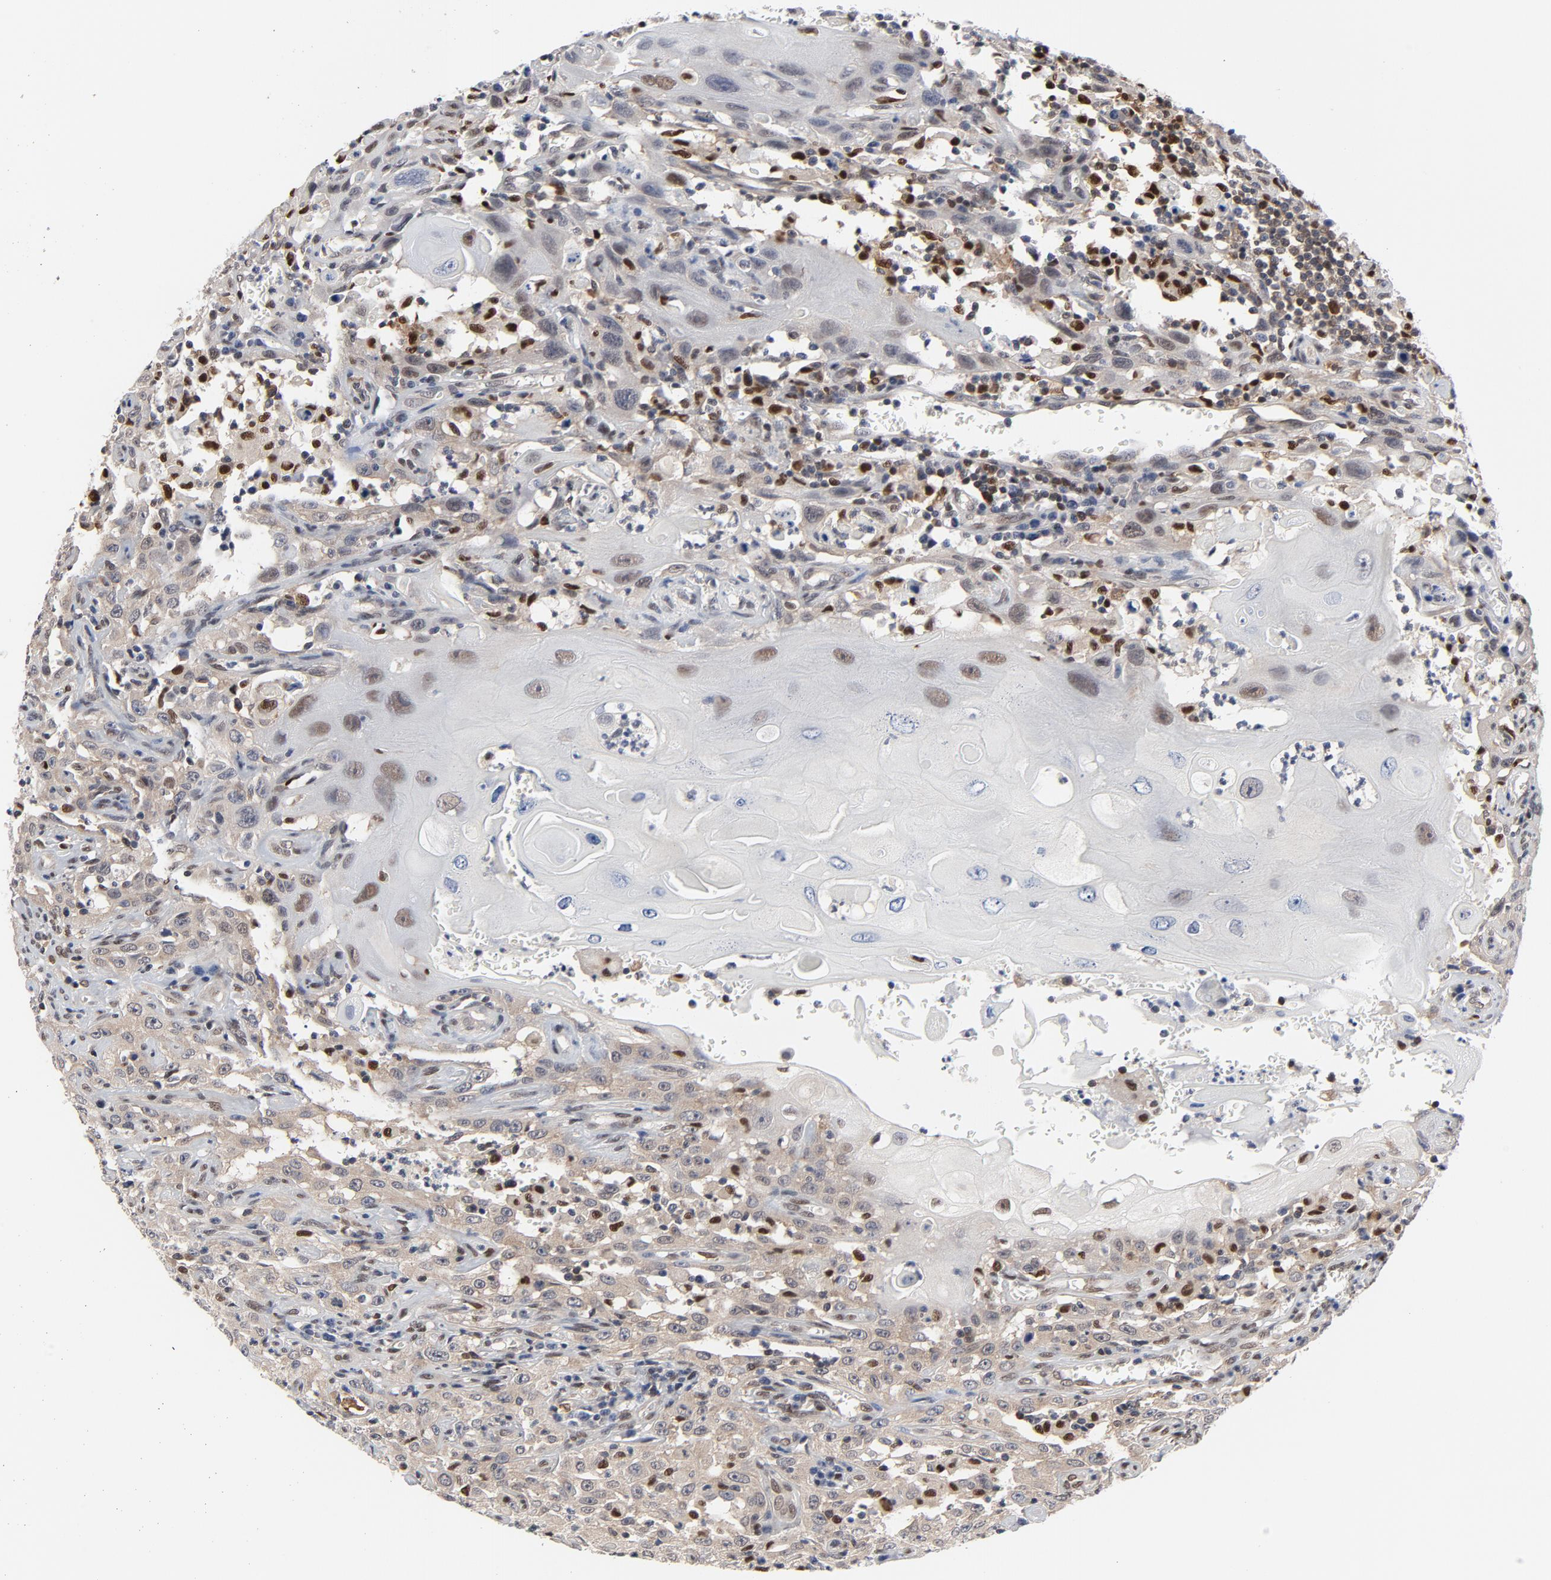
{"staining": {"intensity": "negative", "quantity": "none", "location": "none"}, "tissue": "head and neck cancer", "cell_type": "Tumor cells", "image_type": "cancer", "snomed": [{"axis": "morphology", "description": "Squamous cell carcinoma, NOS"}, {"axis": "topography", "description": "Oral tissue"}, {"axis": "topography", "description": "Head-Neck"}], "caption": "A high-resolution histopathology image shows immunohistochemistry (IHC) staining of squamous cell carcinoma (head and neck), which displays no significant staining in tumor cells. (Immunohistochemistry, brightfield microscopy, high magnification).", "gene": "NFKB1", "patient": {"sex": "female", "age": 76}}